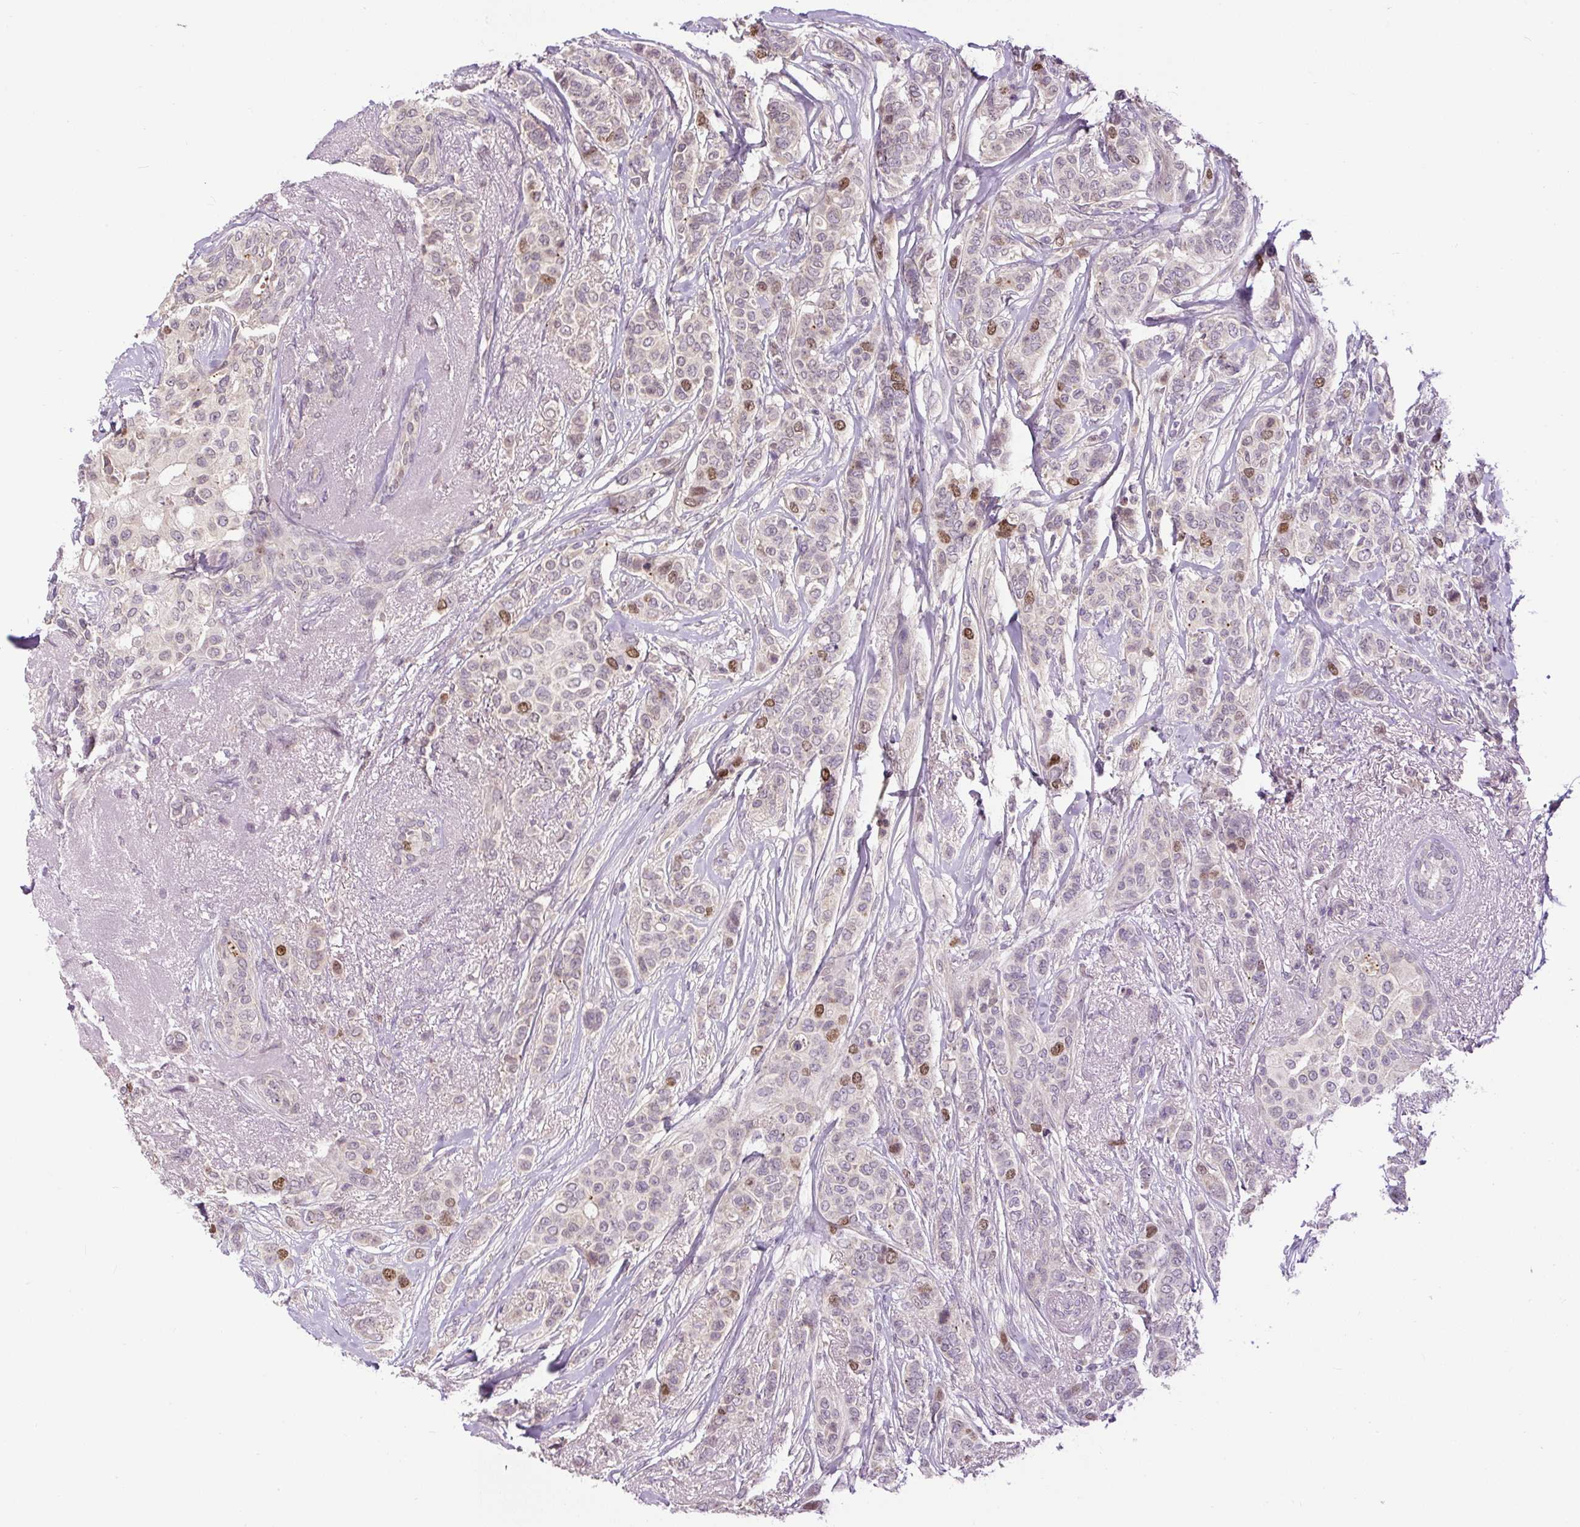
{"staining": {"intensity": "moderate", "quantity": "<25%", "location": "nuclear"}, "tissue": "breast cancer", "cell_type": "Tumor cells", "image_type": "cancer", "snomed": [{"axis": "morphology", "description": "Lobular carcinoma"}, {"axis": "topography", "description": "Breast"}], "caption": "Breast cancer (lobular carcinoma) tissue displays moderate nuclear positivity in approximately <25% of tumor cells, visualized by immunohistochemistry.", "gene": "RACGAP1", "patient": {"sex": "female", "age": 51}}